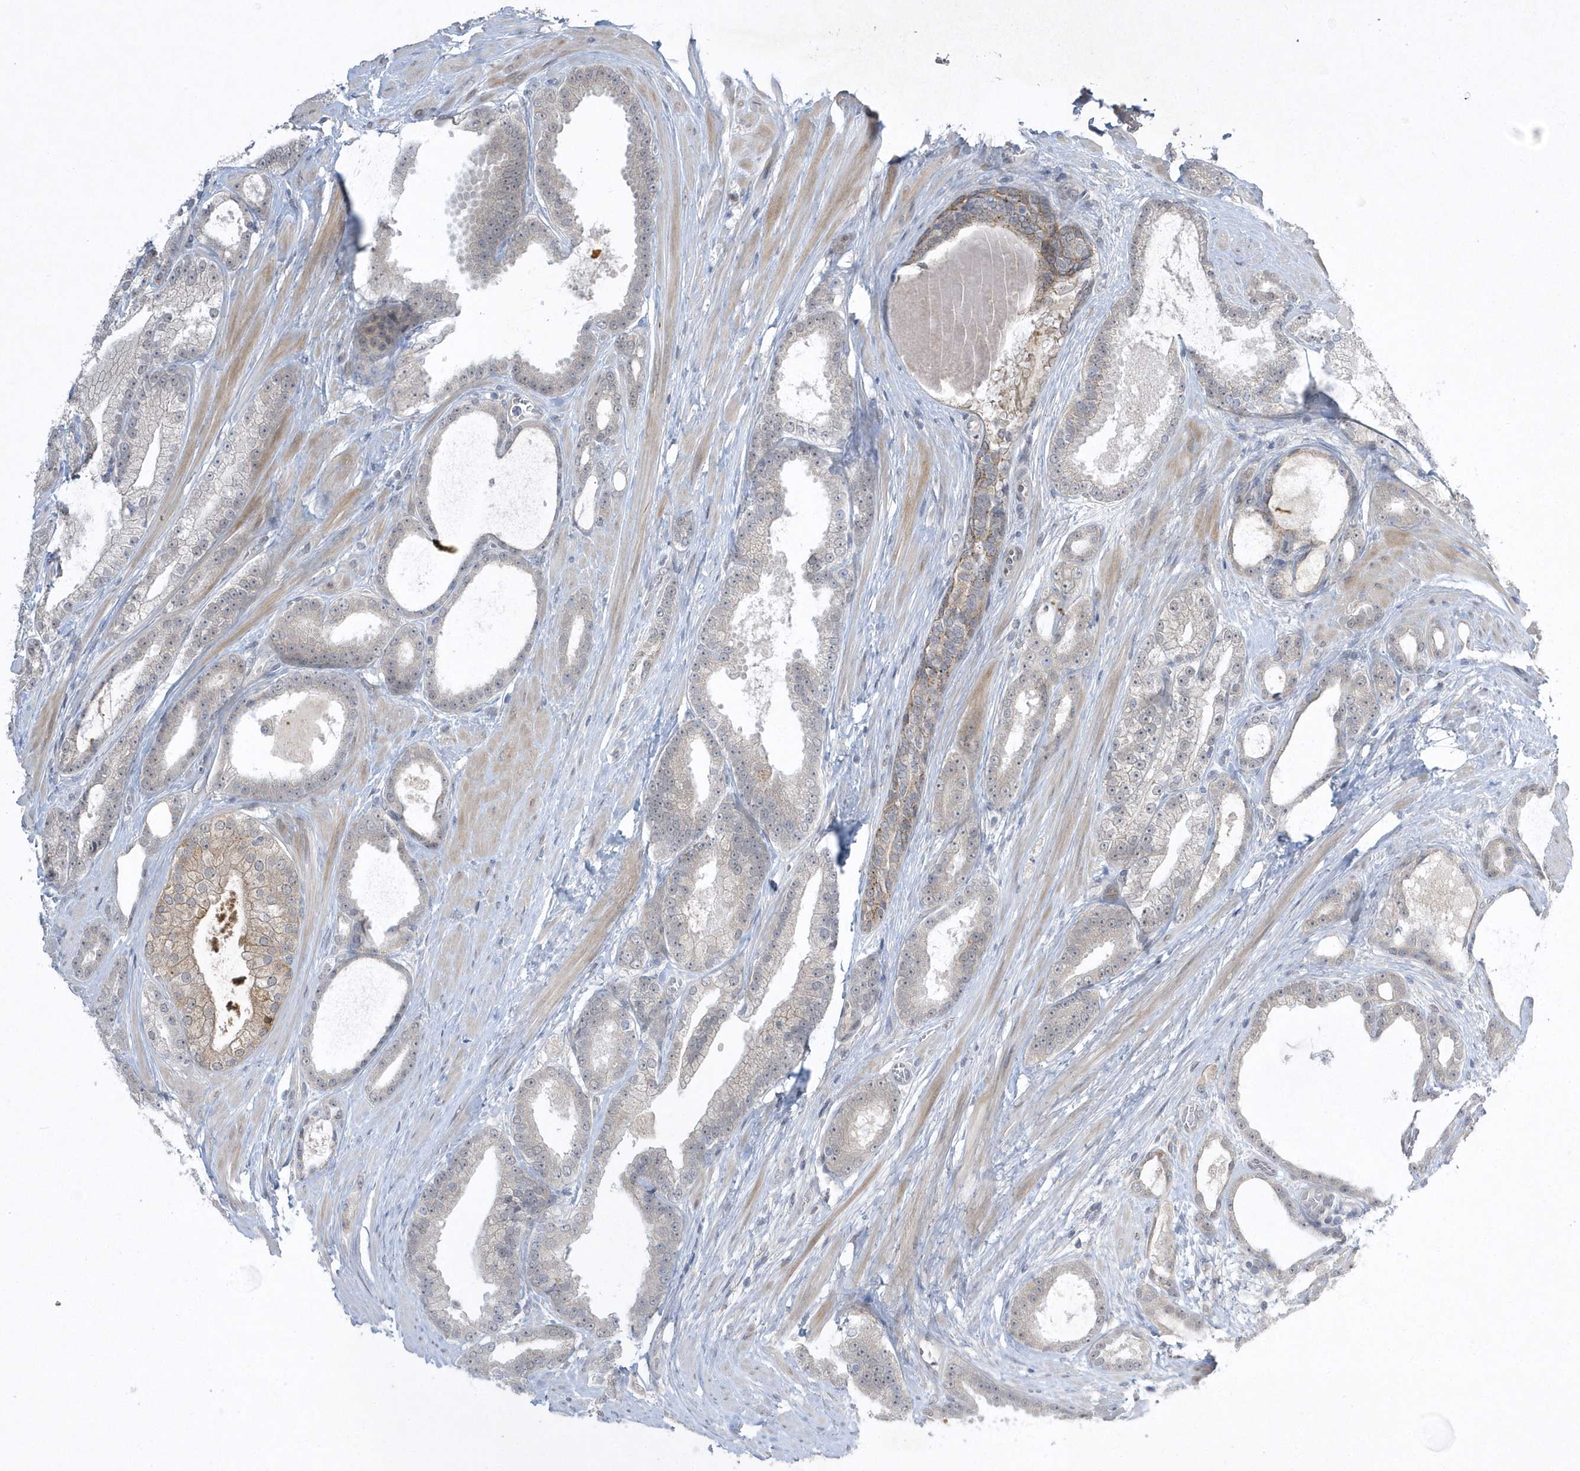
{"staining": {"intensity": "negative", "quantity": "none", "location": "none"}, "tissue": "prostate cancer", "cell_type": "Tumor cells", "image_type": "cancer", "snomed": [{"axis": "morphology", "description": "Adenocarcinoma, High grade"}, {"axis": "topography", "description": "Prostate"}], "caption": "Tumor cells are negative for brown protein staining in prostate cancer (high-grade adenocarcinoma).", "gene": "ZC3H12D", "patient": {"sex": "male", "age": 60}}